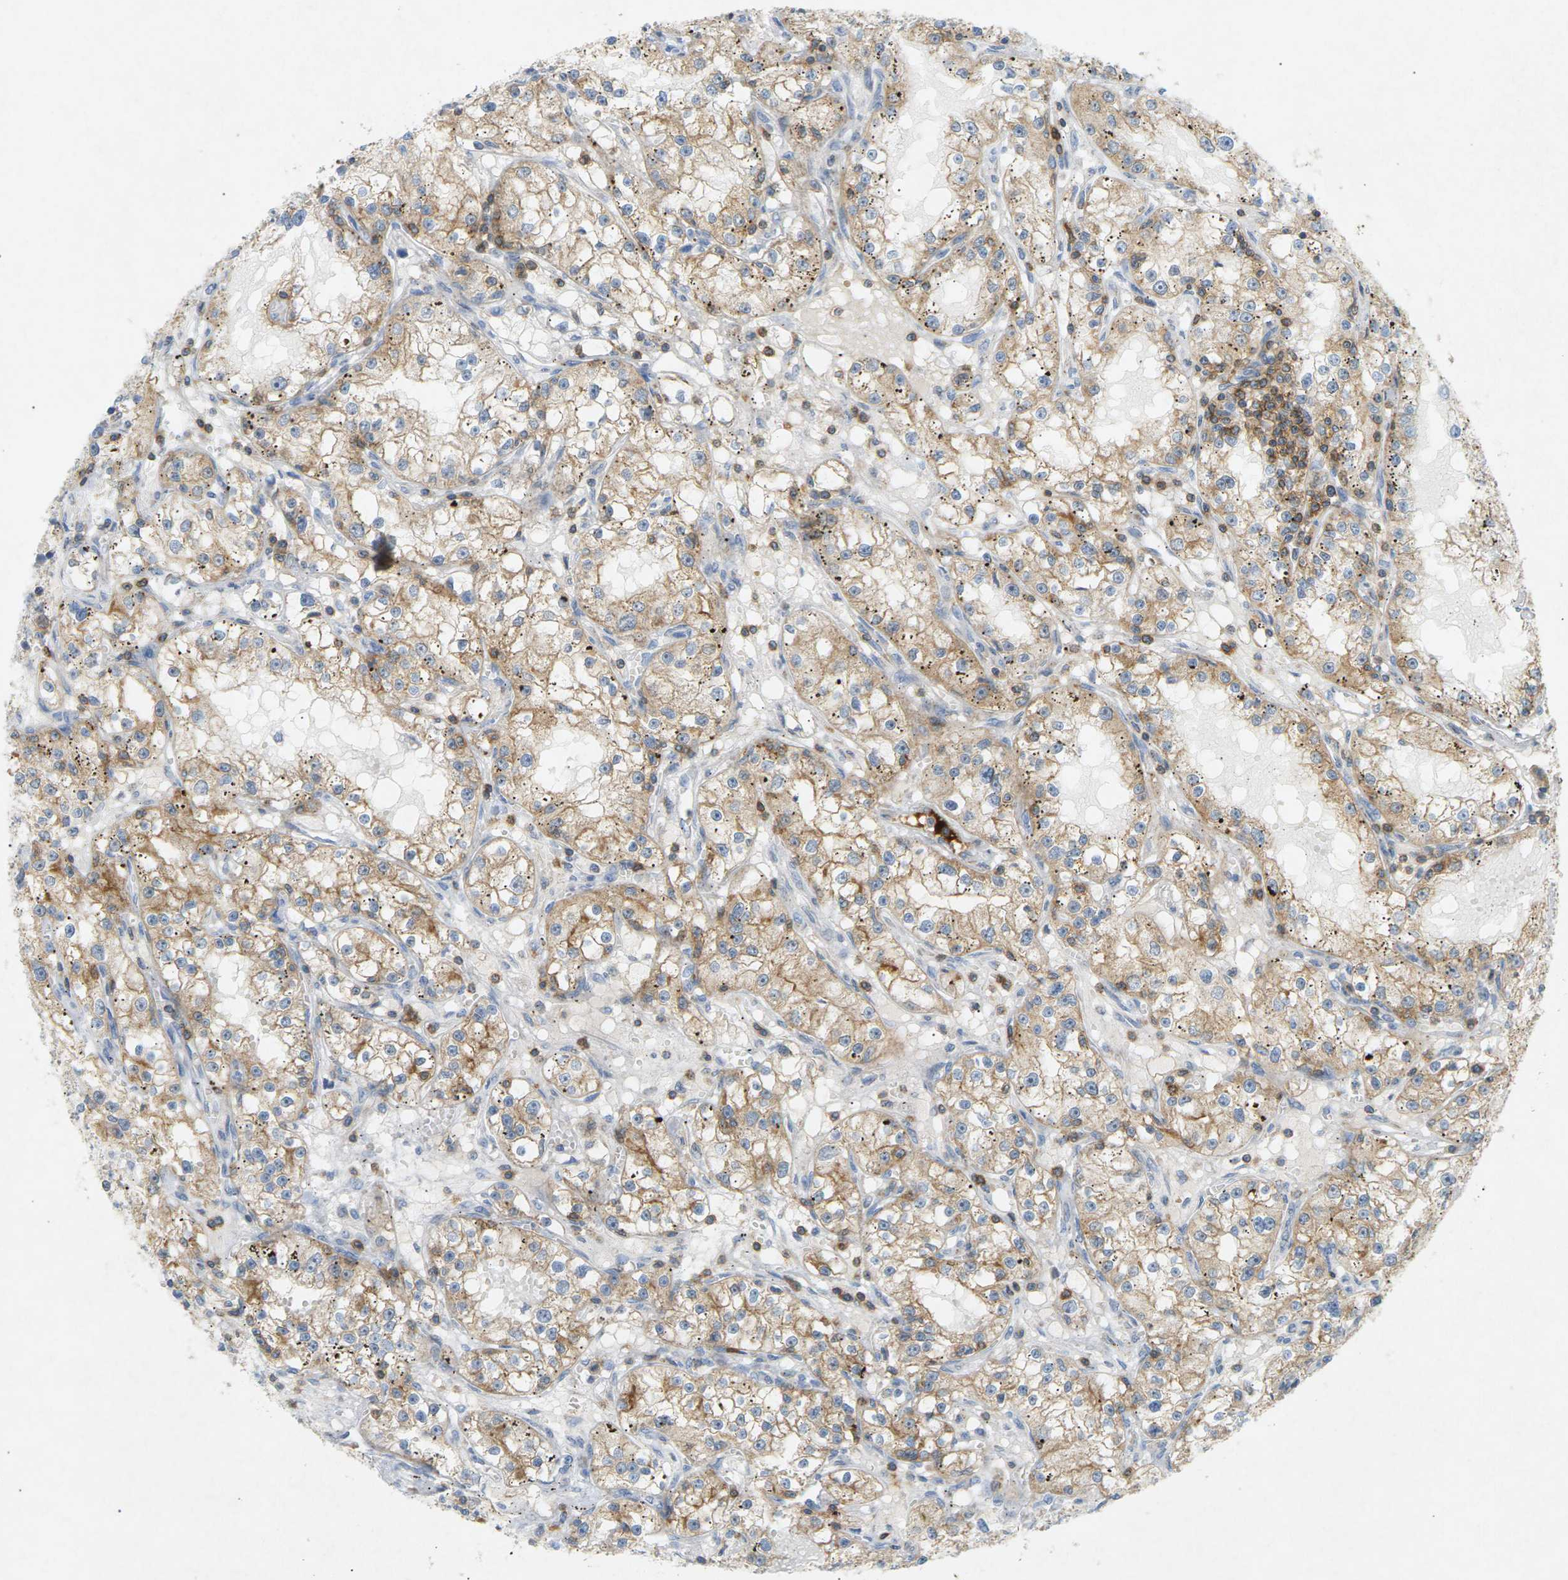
{"staining": {"intensity": "moderate", "quantity": ">75%", "location": "cytoplasmic/membranous"}, "tissue": "renal cancer", "cell_type": "Tumor cells", "image_type": "cancer", "snomed": [{"axis": "morphology", "description": "Adenocarcinoma, NOS"}, {"axis": "topography", "description": "Kidney"}], "caption": "Moderate cytoplasmic/membranous expression for a protein is identified in approximately >75% of tumor cells of adenocarcinoma (renal) using immunohistochemistry (IHC).", "gene": "LIME1", "patient": {"sex": "male", "age": 56}}